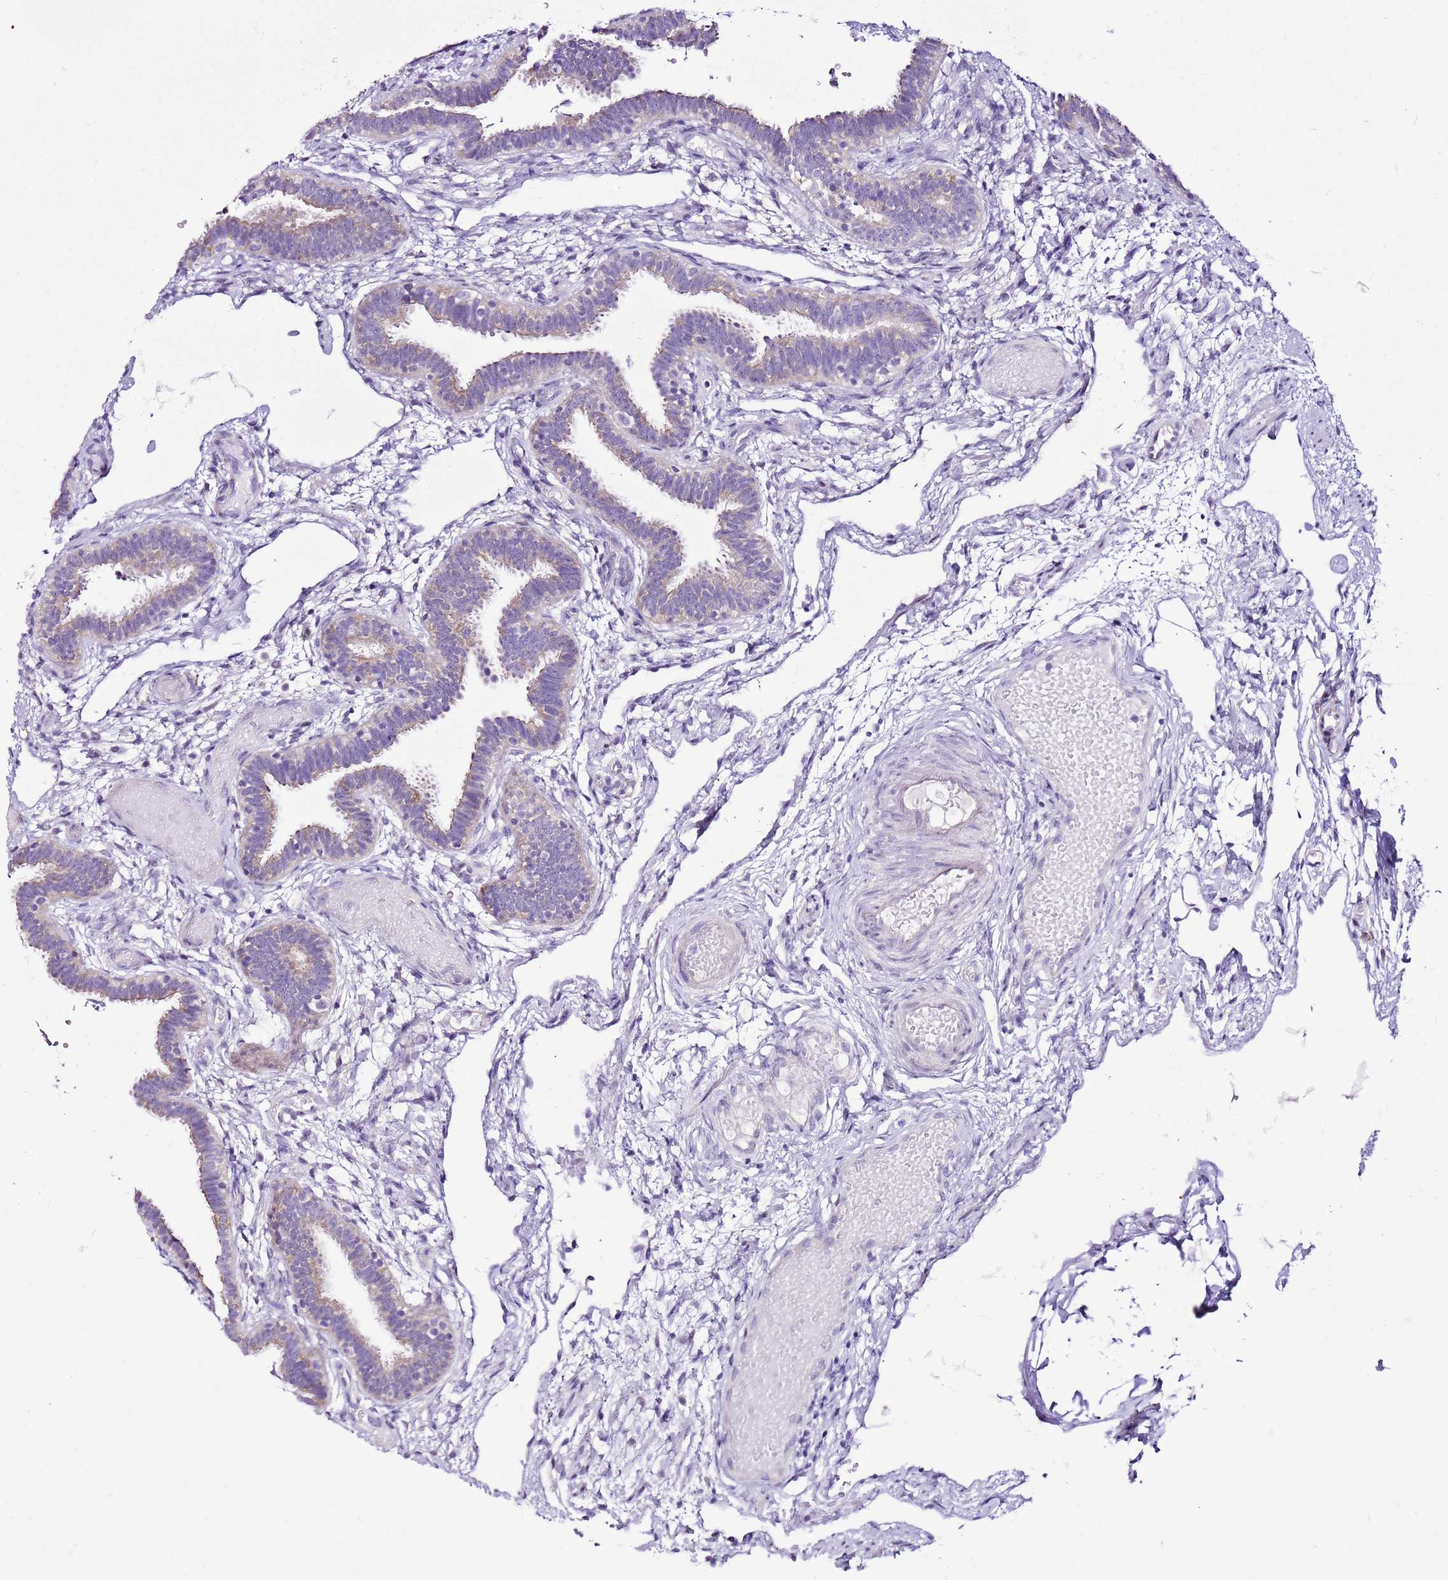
{"staining": {"intensity": "moderate", "quantity": "25%-75%", "location": "cytoplasmic/membranous"}, "tissue": "fallopian tube", "cell_type": "Glandular cells", "image_type": "normal", "snomed": [{"axis": "morphology", "description": "Normal tissue, NOS"}, {"axis": "topography", "description": "Fallopian tube"}], "caption": "Protein expression analysis of normal fallopian tube exhibits moderate cytoplasmic/membranous staining in approximately 25%-75% of glandular cells.", "gene": "SLC38A5", "patient": {"sex": "female", "age": 37}}